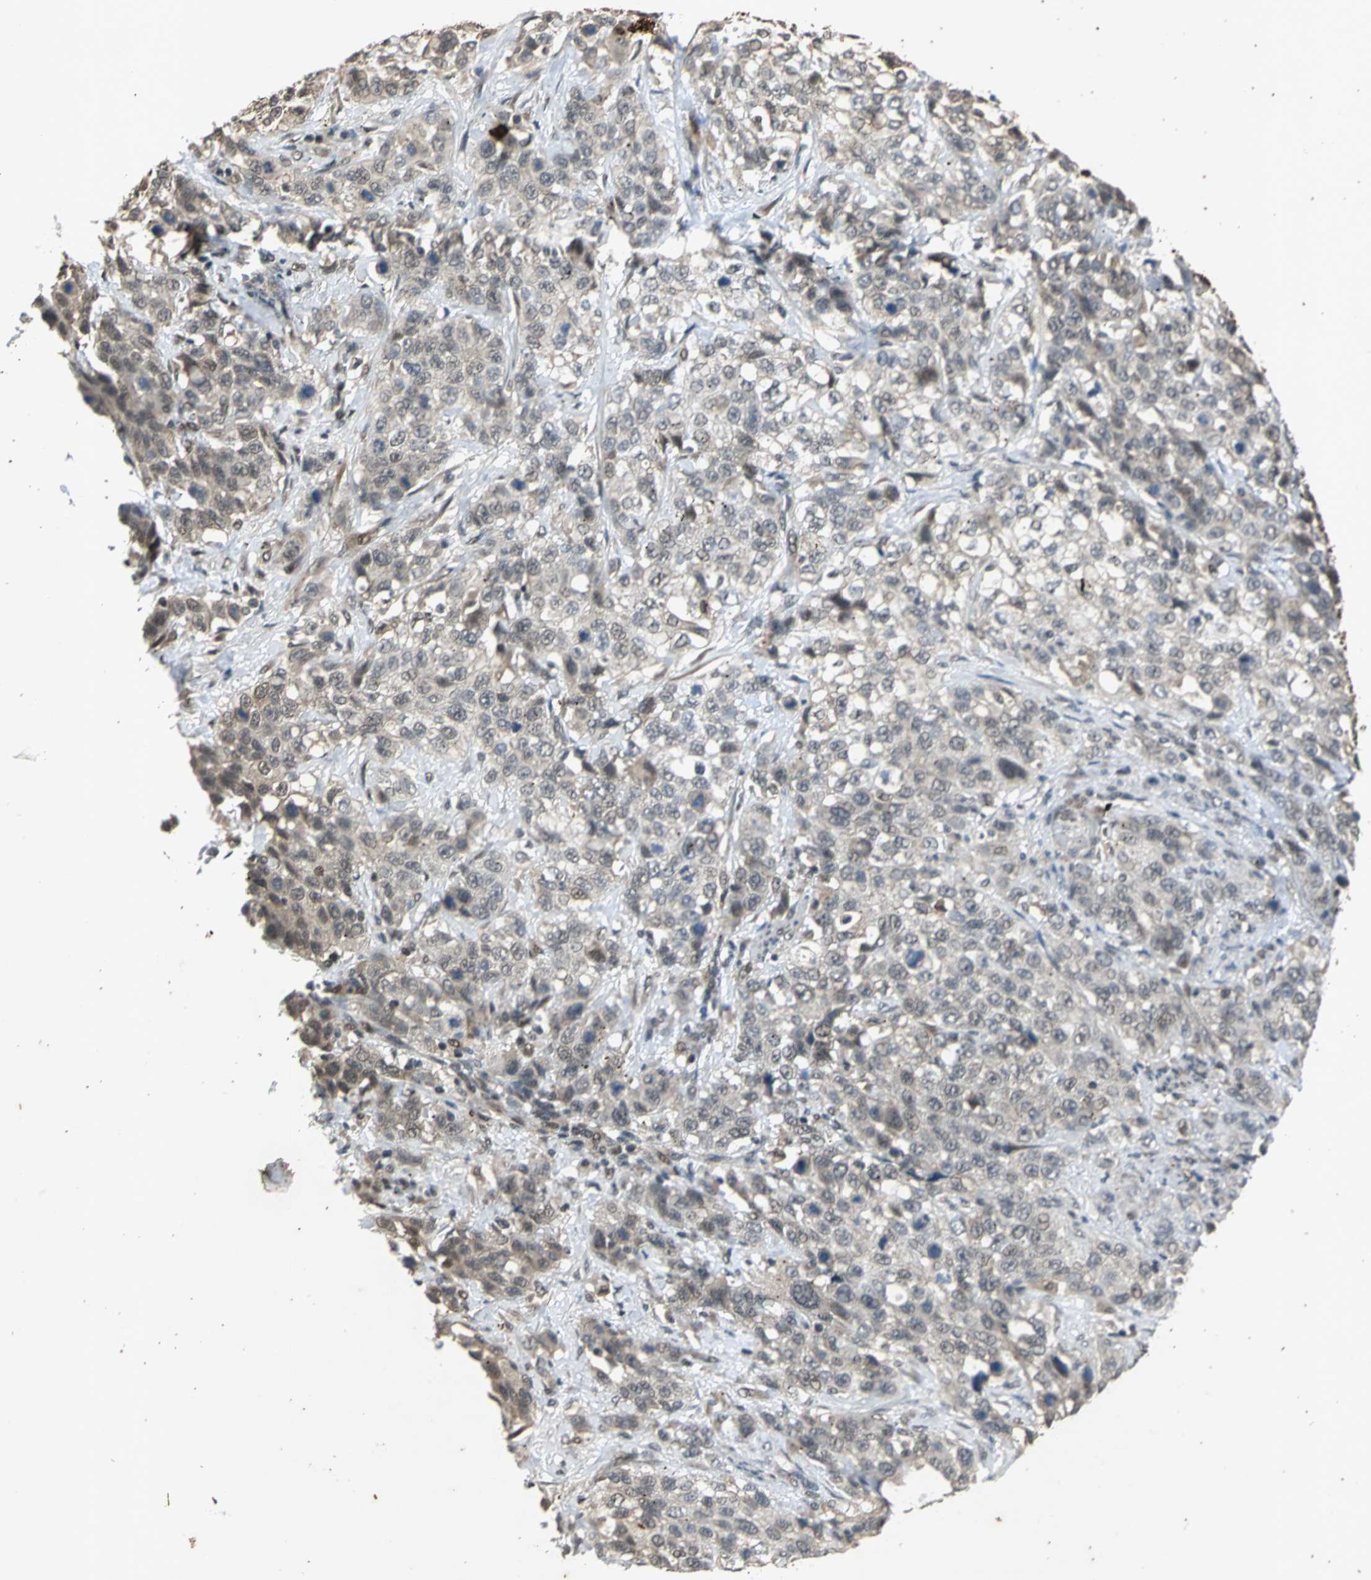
{"staining": {"intensity": "weak", "quantity": "<25%", "location": "cytoplasmic/membranous"}, "tissue": "stomach cancer", "cell_type": "Tumor cells", "image_type": "cancer", "snomed": [{"axis": "morphology", "description": "Normal tissue, NOS"}, {"axis": "morphology", "description": "Adenocarcinoma, NOS"}, {"axis": "topography", "description": "Stomach"}], "caption": "DAB (3,3'-diaminobenzidine) immunohistochemical staining of human stomach adenocarcinoma exhibits no significant expression in tumor cells.", "gene": "NOTCH3", "patient": {"sex": "male", "age": 48}}